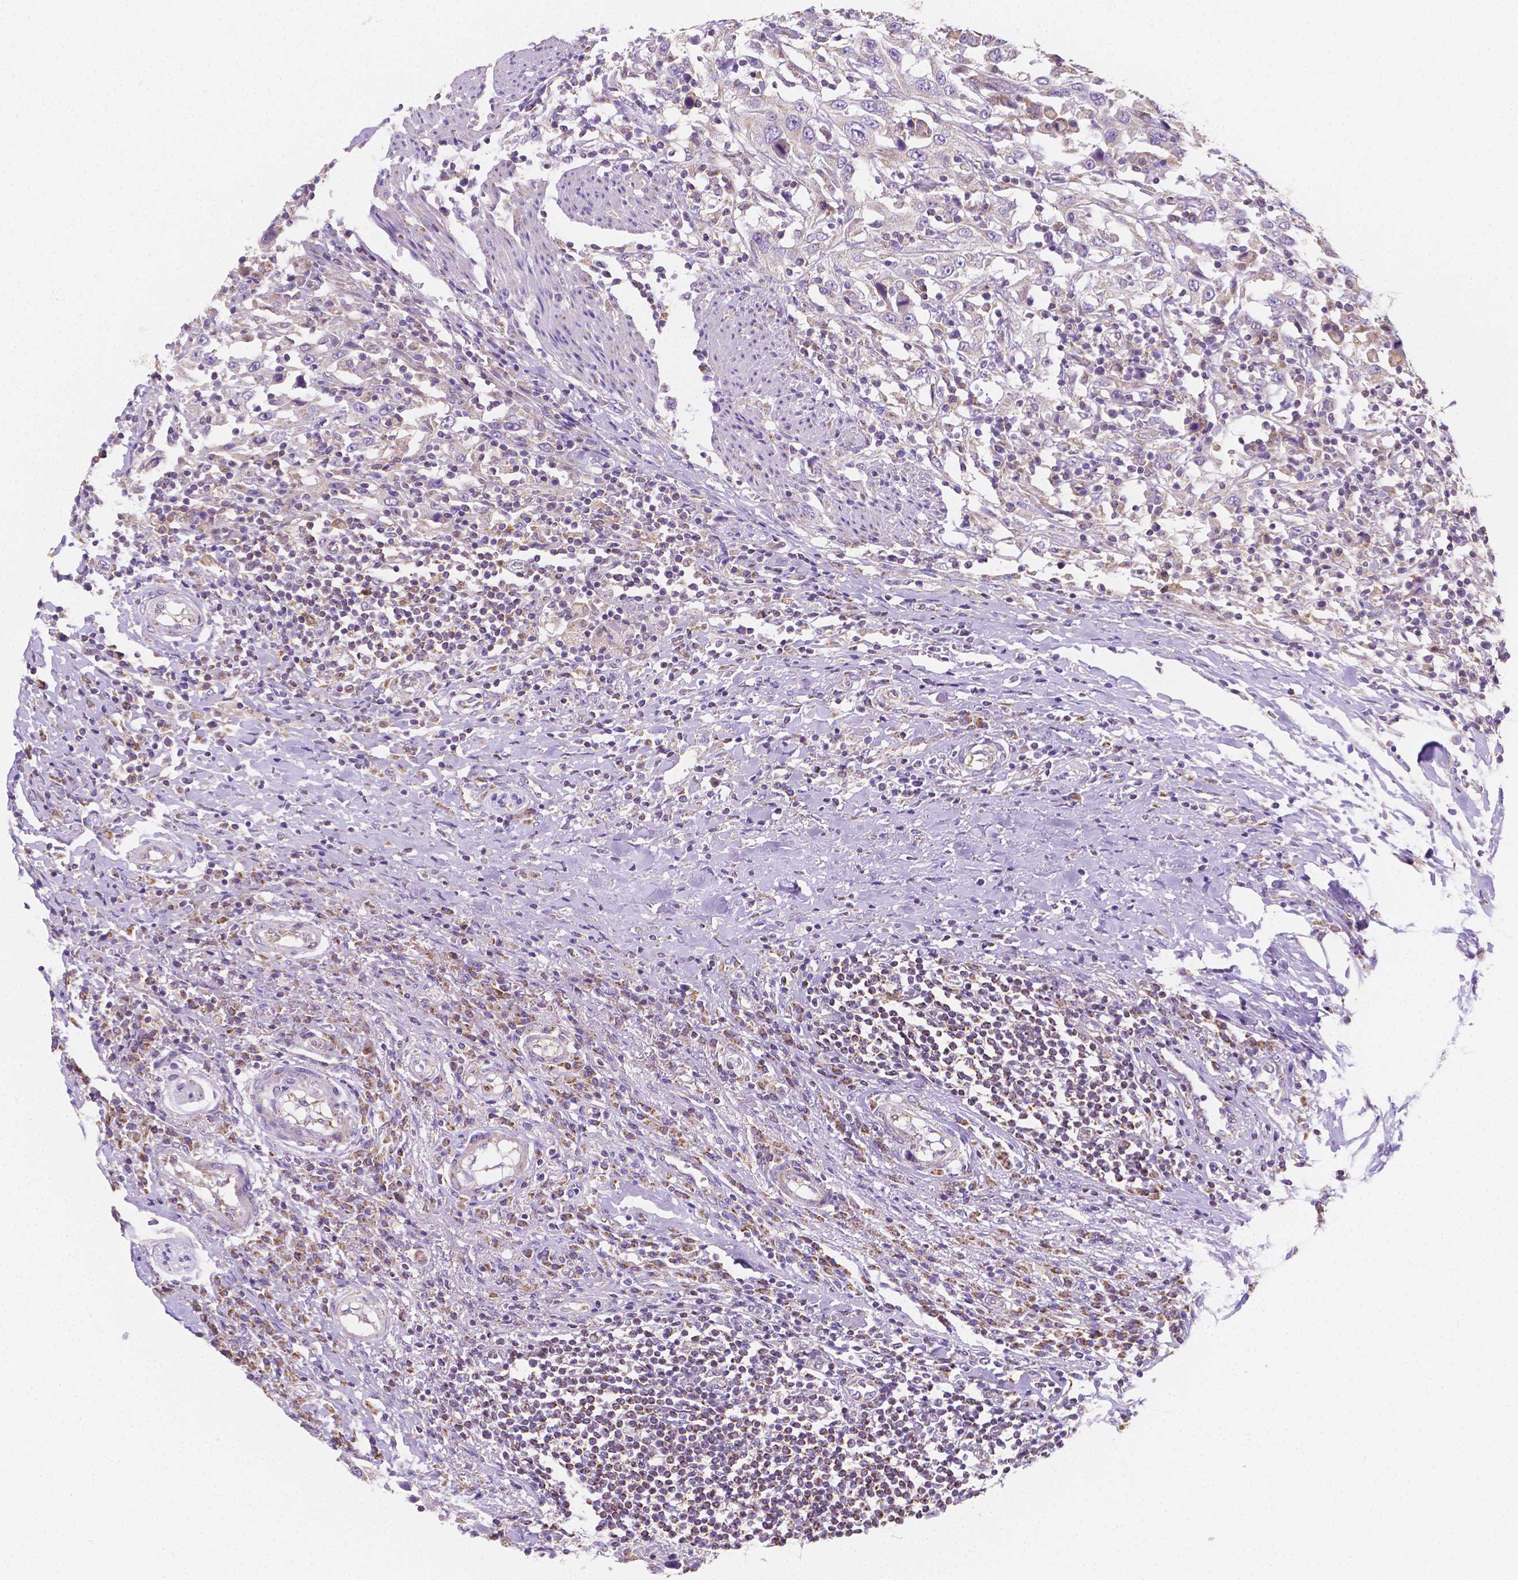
{"staining": {"intensity": "negative", "quantity": "none", "location": "none"}, "tissue": "urothelial cancer", "cell_type": "Tumor cells", "image_type": "cancer", "snomed": [{"axis": "morphology", "description": "Urothelial carcinoma, High grade"}, {"axis": "topography", "description": "Urinary bladder"}], "caption": "A high-resolution image shows IHC staining of urothelial cancer, which exhibits no significant positivity in tumor cells.", "gene": "SGTB", "patient": {"sex": "male", "age": 61}}